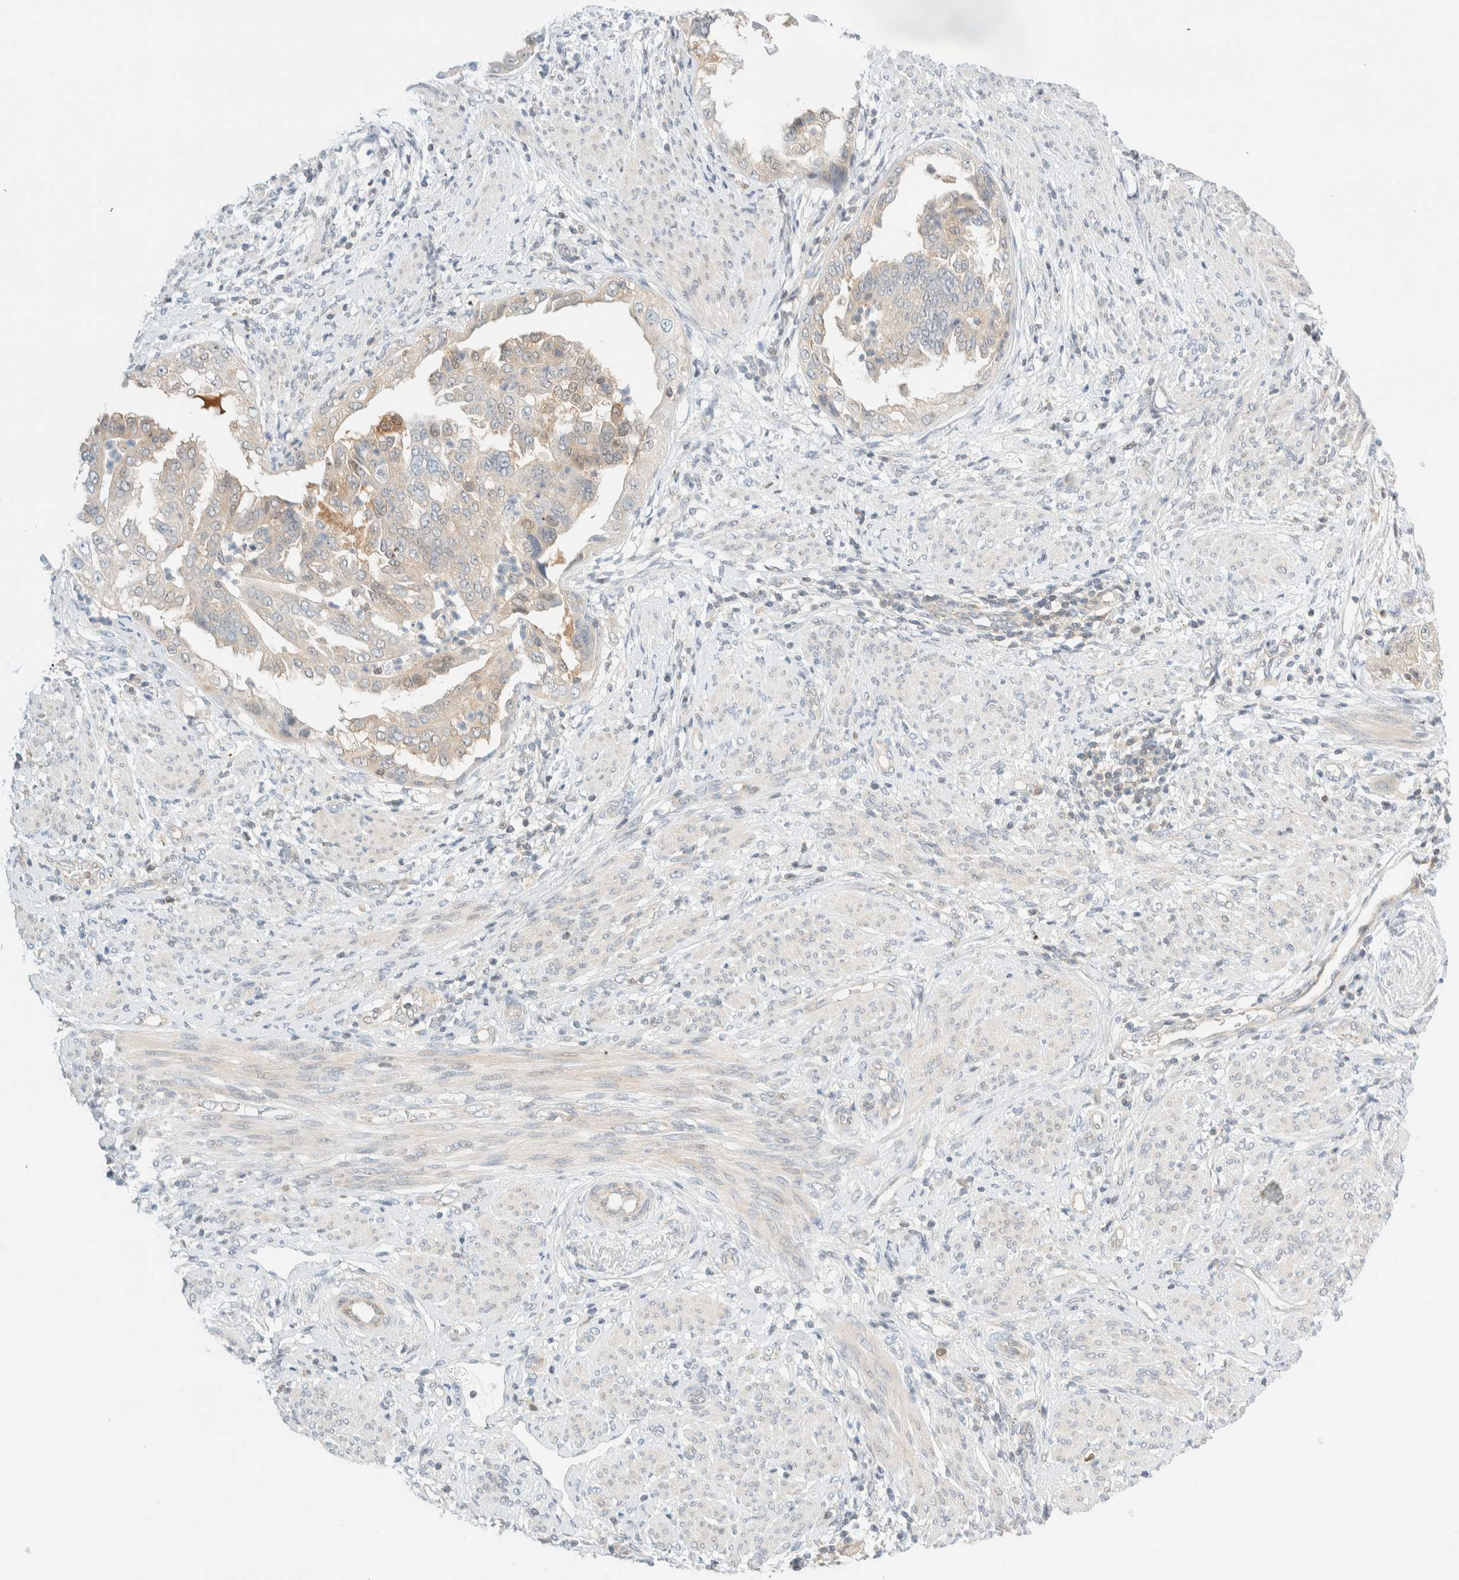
{"staining": {"intensity": "weak", "quantity": "<25%", "location": "cytoplasmic/membranous"}, "tissue": "endometrial cancer", "cell_type": "Tumor cells", "image_type": "cancer", "snomed": [{"axis": "morphology", "description": "Adenocarcinoma, NOS"}, {"axis": "topography", "description": "Endometrium"}], "caption": "Tumor cells are negative for protein expression in human endometrial cancer (adenocarcinoma).", "gene": "PCYT2", "patient": {"sex": "female", "age": 85}}